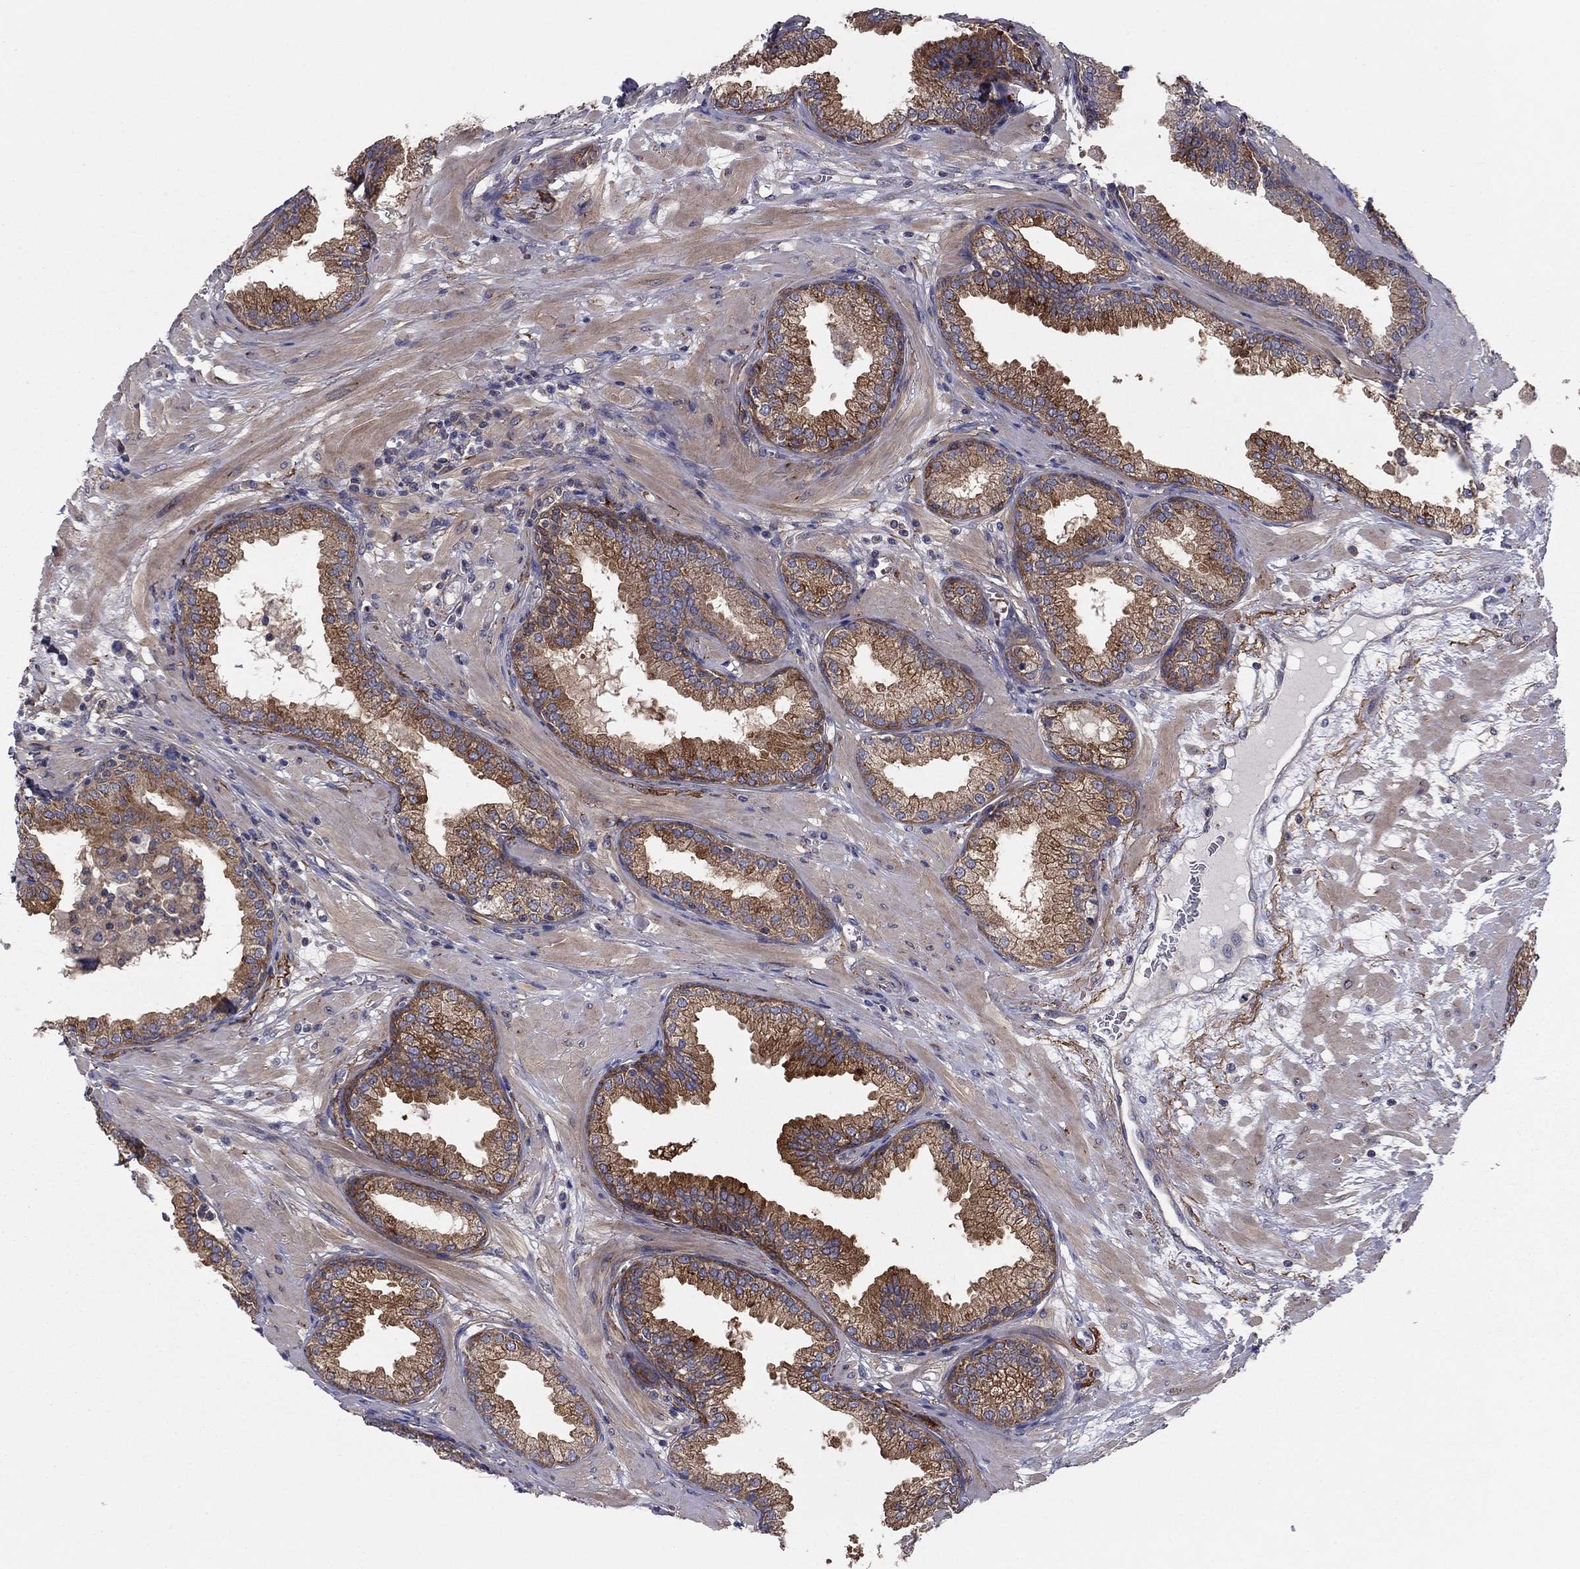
{"staining": {"intensity": "strong", "quantity": ">75%", "location": "cytoplasmic/membranous"}, "tissue": "prostate", "cell_type": "Glandular cells", "image_type": "normal", "snomed": [{"axis": "morphology", "description": "Normal tissue, NOS"}, {"axis": "topography", "description": "Prostate"}], "caption": "Strong cytoplasmic/membranous staining for a protein is seen in about >75% of glandular cells of benign prostate using immunohistochemistry.", "gene": "RNF123", "patient": {"sex": "male", "age": 64}}